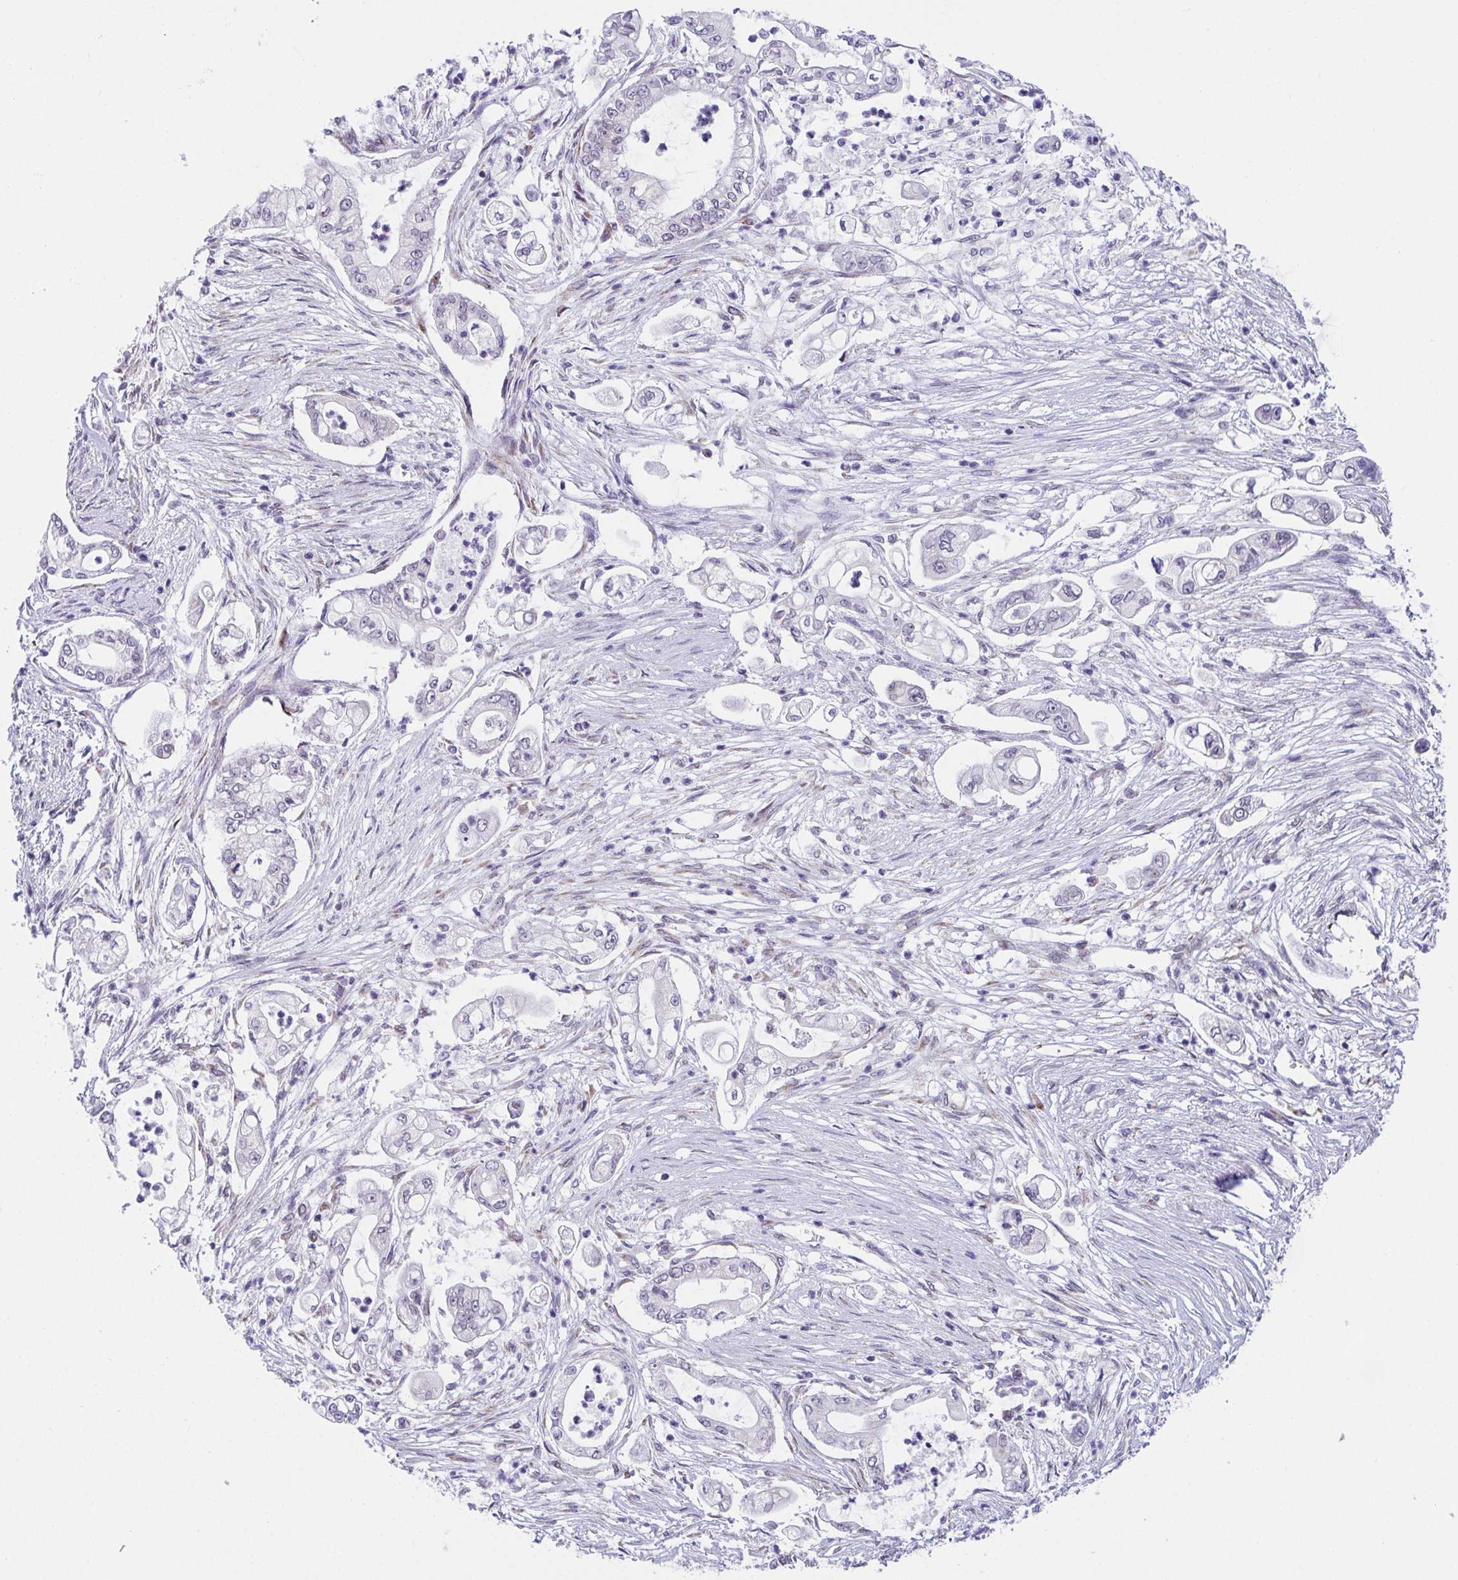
{"staining": {"intensity": "negative", "quantity": "none", "location": "none"}, "tissue": "pancreatic cancer", "cell_type": "Tumor cells", "image_type": "cancer", "snomed": [{"axis": "morphology", "description": "Adenocarcinoma, NOS"}, {"axis": "topography", "description": "Pancreas"}], "caption": "There is no significant positivity in tumor cells of pancreatic cancer (adenocarcinoma).", "gene": "WDR72", "patient": {"sex": "female", "age": 69}}